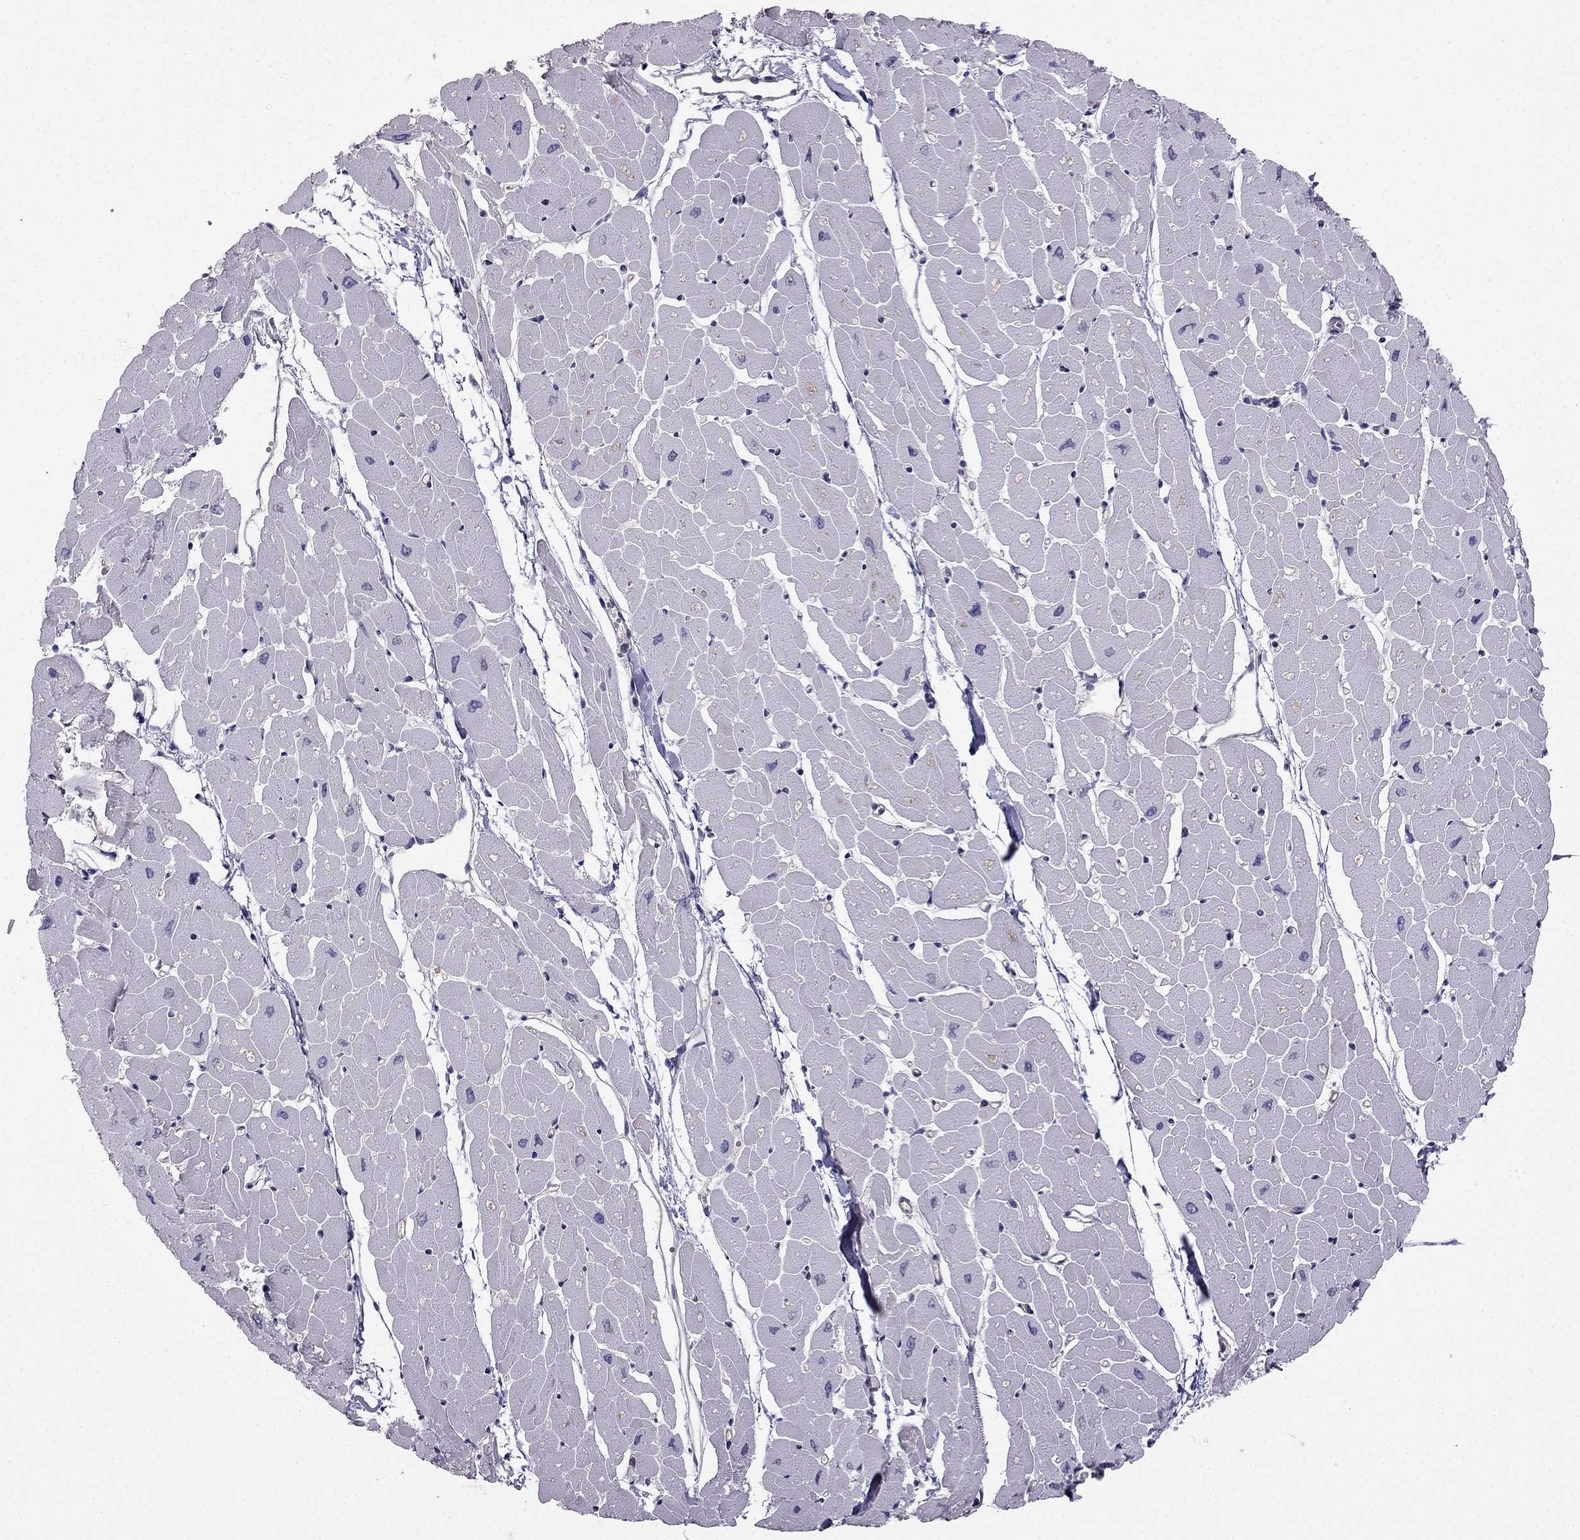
{"staining": {"intensity": "negative", "quantity": "none", "location": "none"}, "tissue": "heart muscle", "cell_type": "Cardiomyocytes", "image_type": "normal", "snomed": [{"axis": "morphology", "description": "Normal tissue, NOS"}, {"axis": "topography", "description": "Heart"}], "caption": "The image reveals no significant staining in cardiomyocytes of heart muscle.", "gene": "HSFX1", "patient": {"sex": "male", "age": 57}}